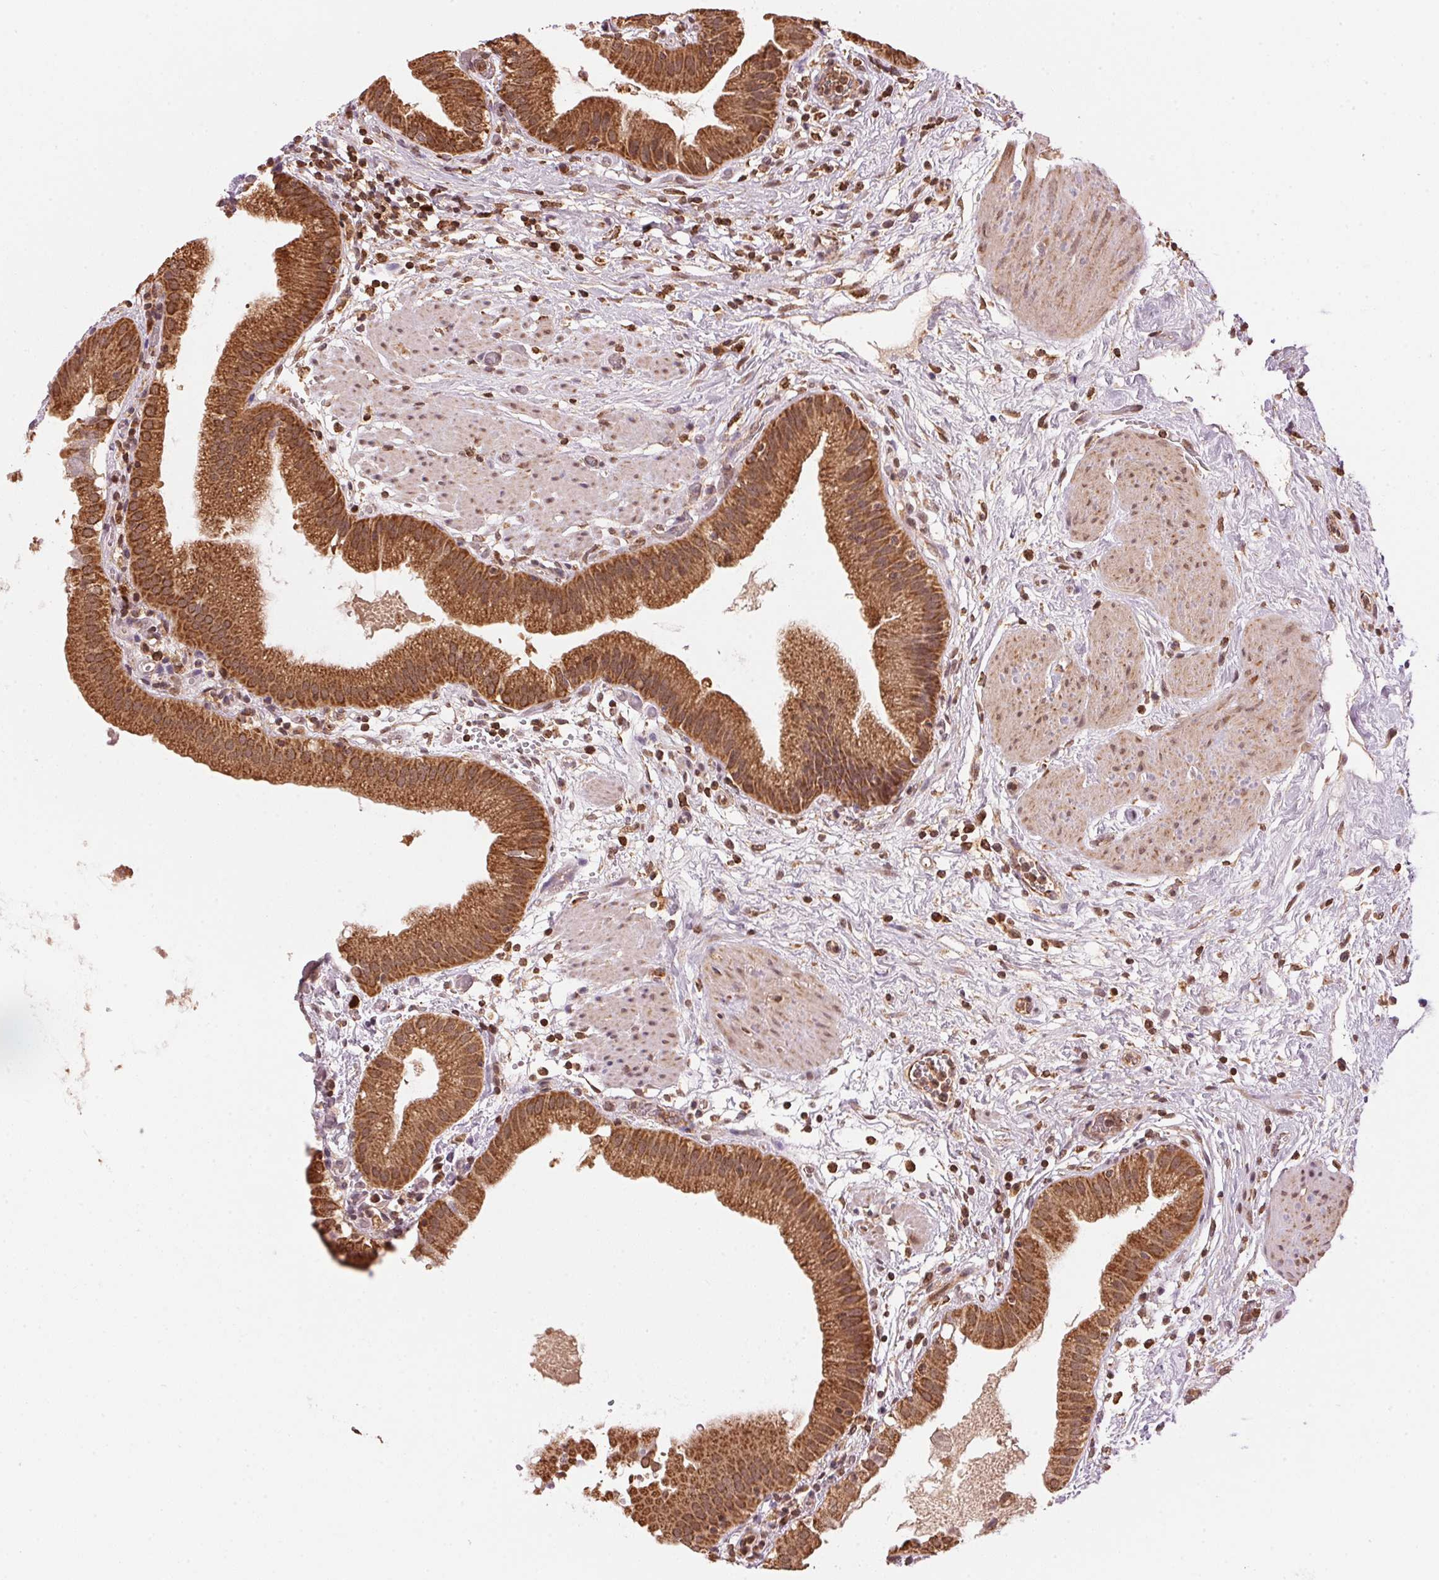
{"staining": {"intensity": "strong", "quantity": ">75%", "location": "cytoplasmic/membranous"}, "tissue": "gallbladder", "cell_type": "Glandular cells", "image_type": "normal", "snomed": [{"axis": "morphology", "description": "Normal tissue, NOS"}, {"axis": "topography", "description": "Gallbladder"}], "caption": "Strong cytoplasmic/membranous protein staining is present in about >75% of glandular cells in gallbladder. The staining is performed using DAB (3,3'-diaminobenzidine) brown chromogen to label protein expression. The nuclei are counter-stained blue using hematoxylin.", "gene": "ARHGAP6", "patient": {"sex": "female", "age": 65}}